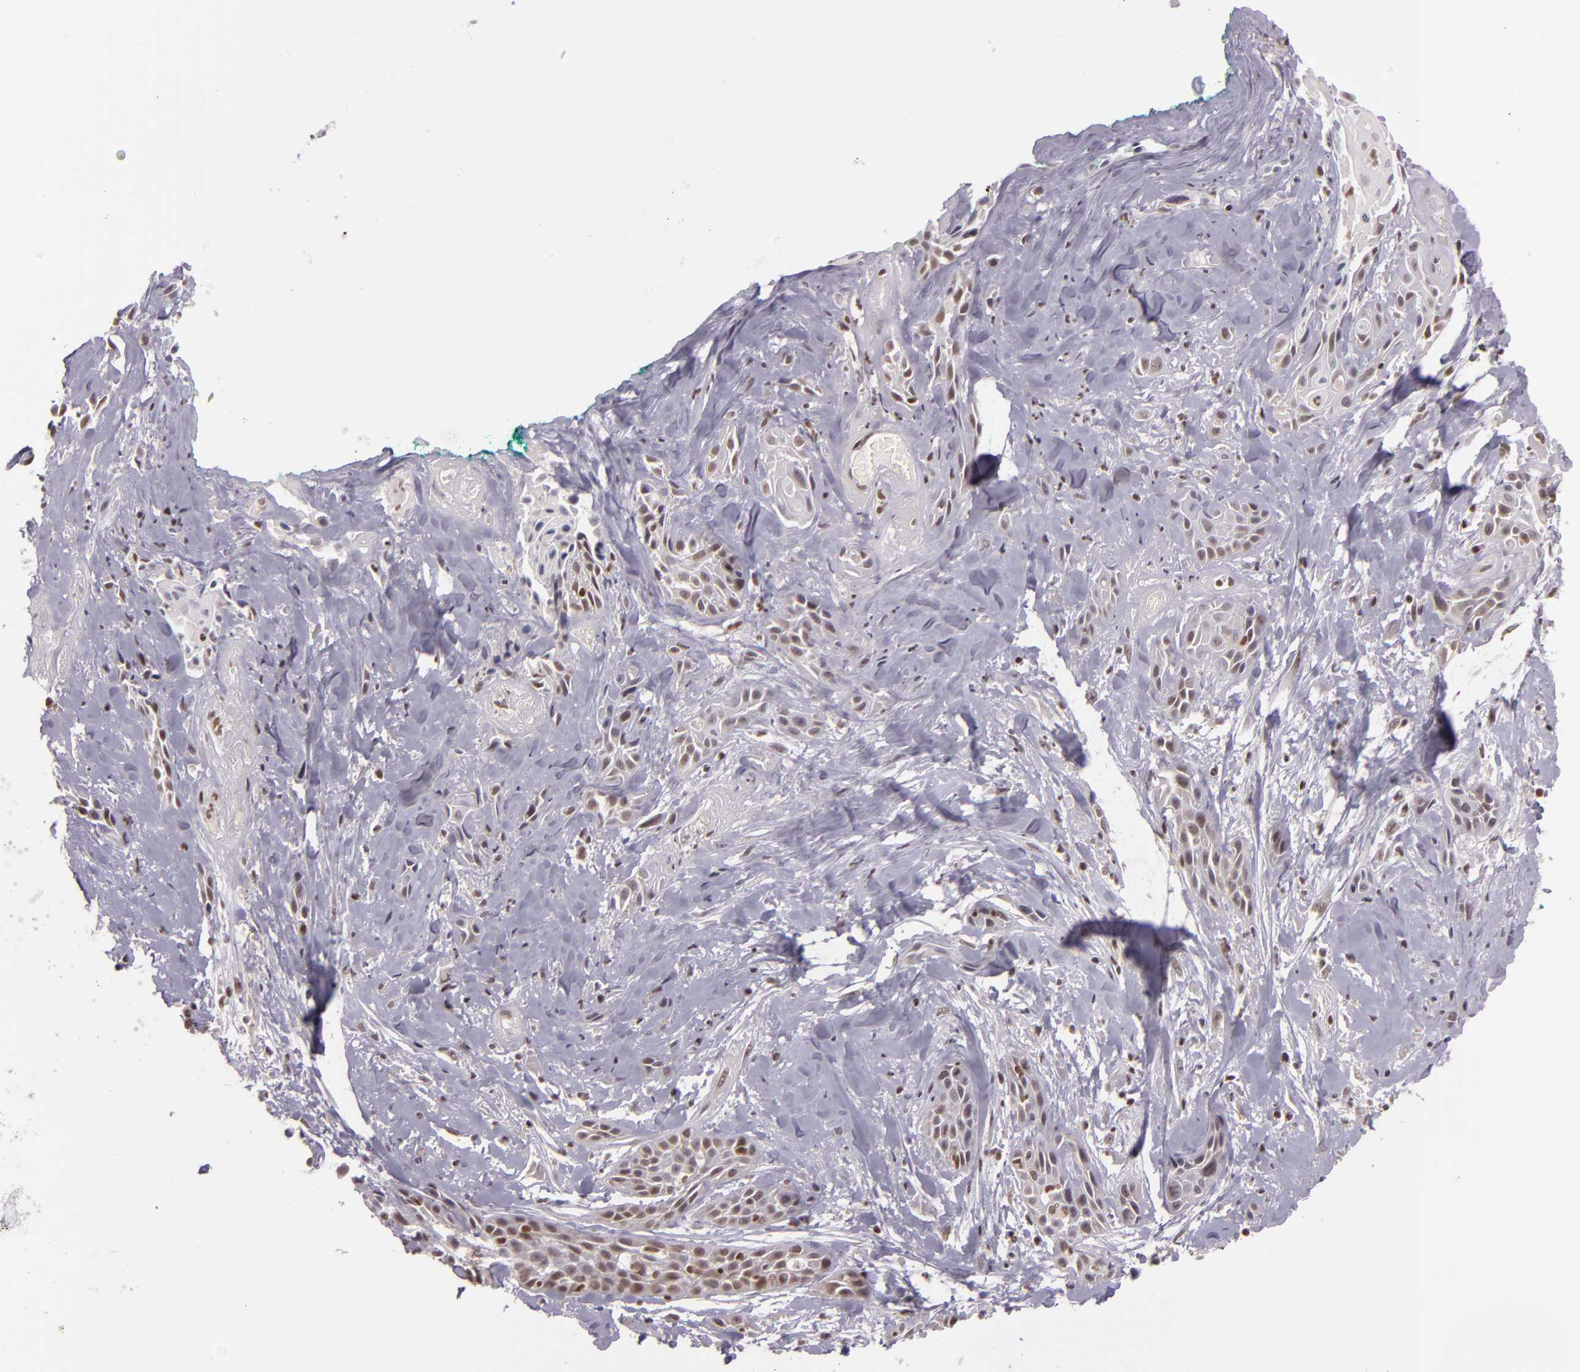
{"staining": {"intensity": "moderate", "quantity": ">75%", "location": "nuclear"}, "tissue": "skin cancer", "cell_type": "Tumor cells", "image_type": "cancer", "snomed": [{"axis": "morphology", "description": "Squamous cell carcinoma, NOS"}, {"axis": "topography", "description": "Skin"}, {"axis": "topography", "description": "Anal"}], "caption": "Protein positivity by IHC shows moderate nuclear expression in approximately >75% of tumor cells in skin cancer (squamous cell carcinoma).", "gene": "ZFX", "patient": {"sex": "male", "age": 64}}